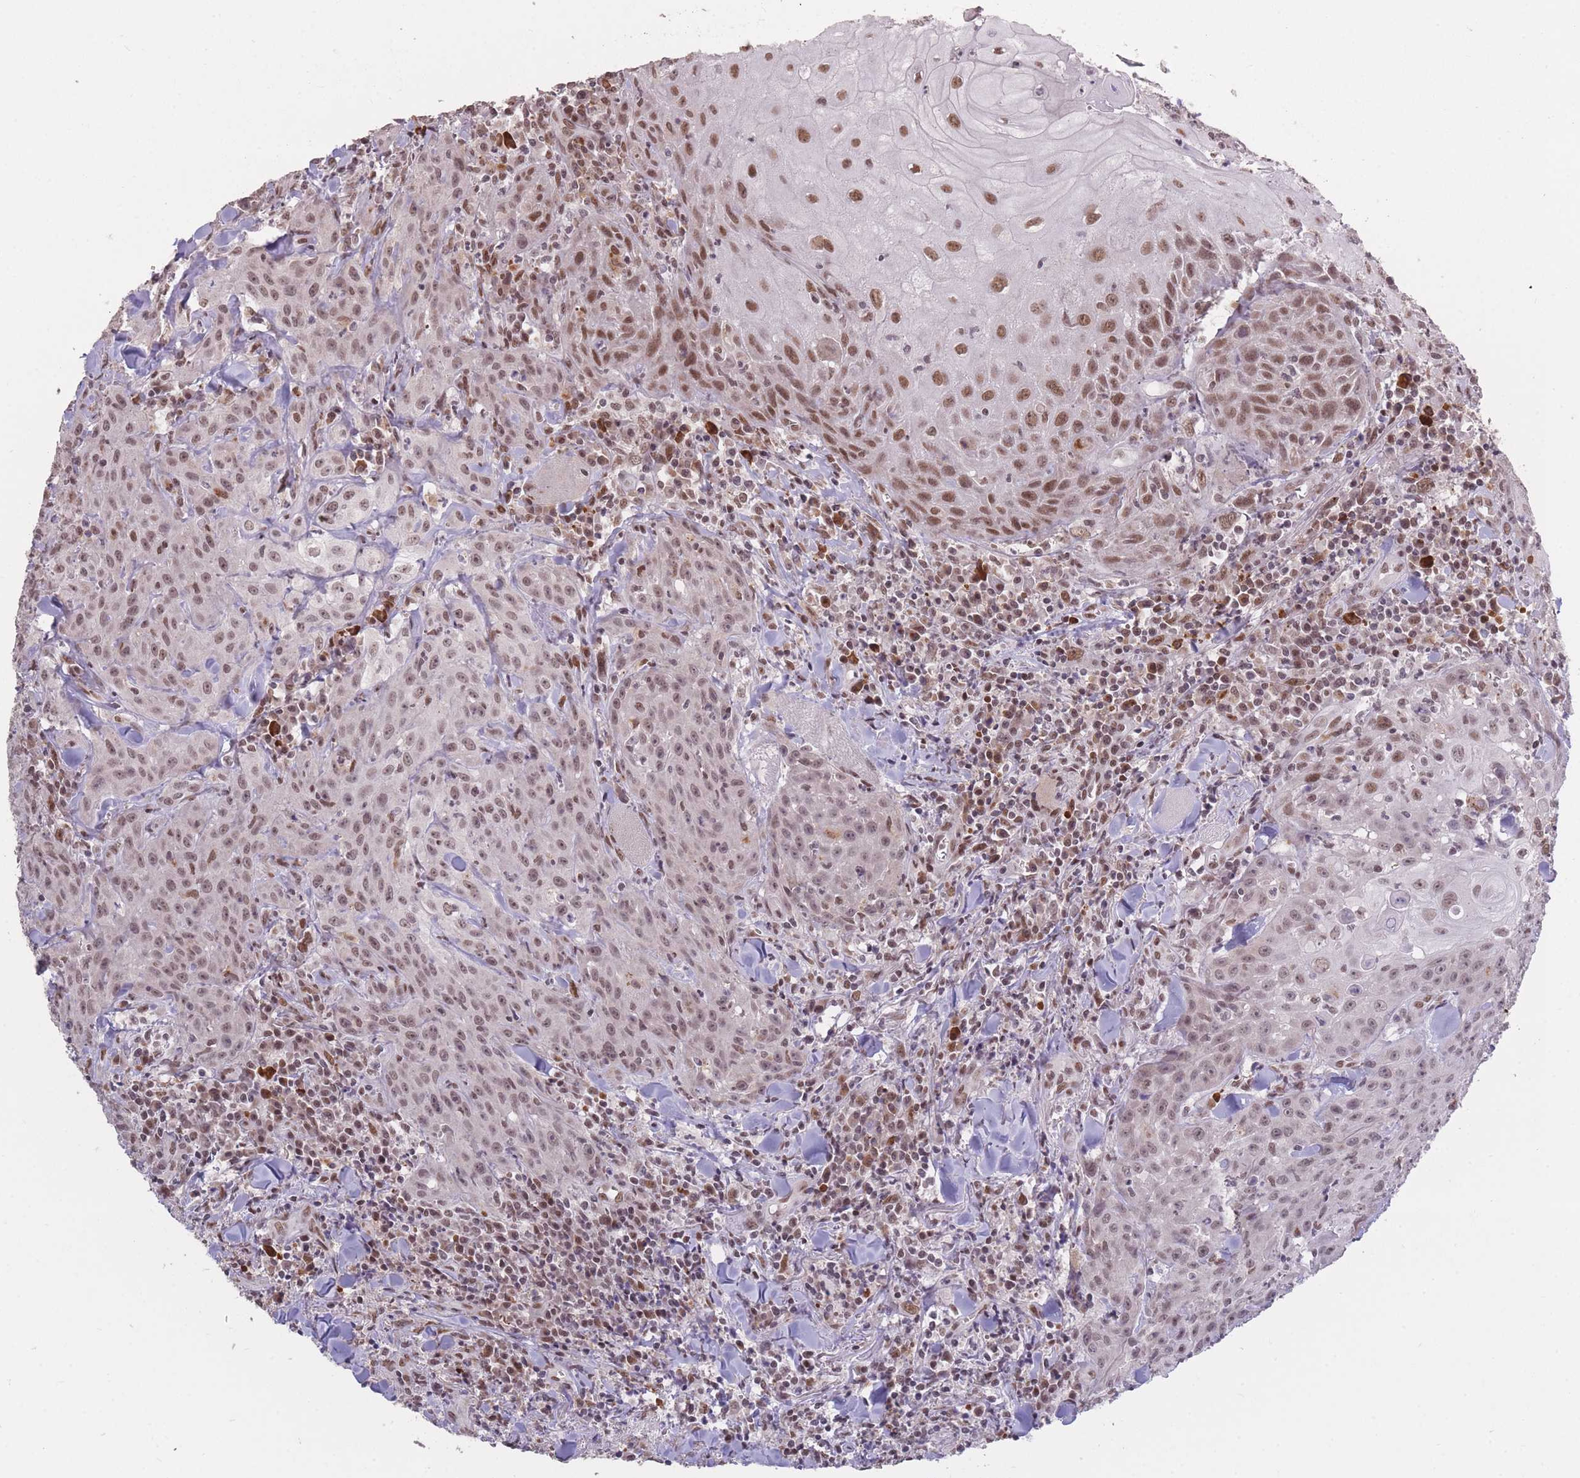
{"staining": {"intensity": "moderate", "quantity": ">75%", "location": "nuclear"}, "tissue": "head and neck cancer", "cell_type": "Tumor cells", "image_type": "cancer", "snomed": [{"axis": "morphology", "description": "Normal tissue, NOS"}, {"axis": "morphology", "description": "Squamous cell carcinoma, NOS"}, {"axis": "topography", "description": "Oral tissue"}, {"axis": "topography", "description": "Head-Neck"}], "caption": "Immunohistochemistry (IHC) histopathology image of human squamous cell carcinoma (head and neck) stained for a protein (brown), which displays medium levels of moderate nuclear staining in about >75% of tumor cells.", "gene": "HNRNPUL1", "patient": {"sex": "female", "age": 70}}